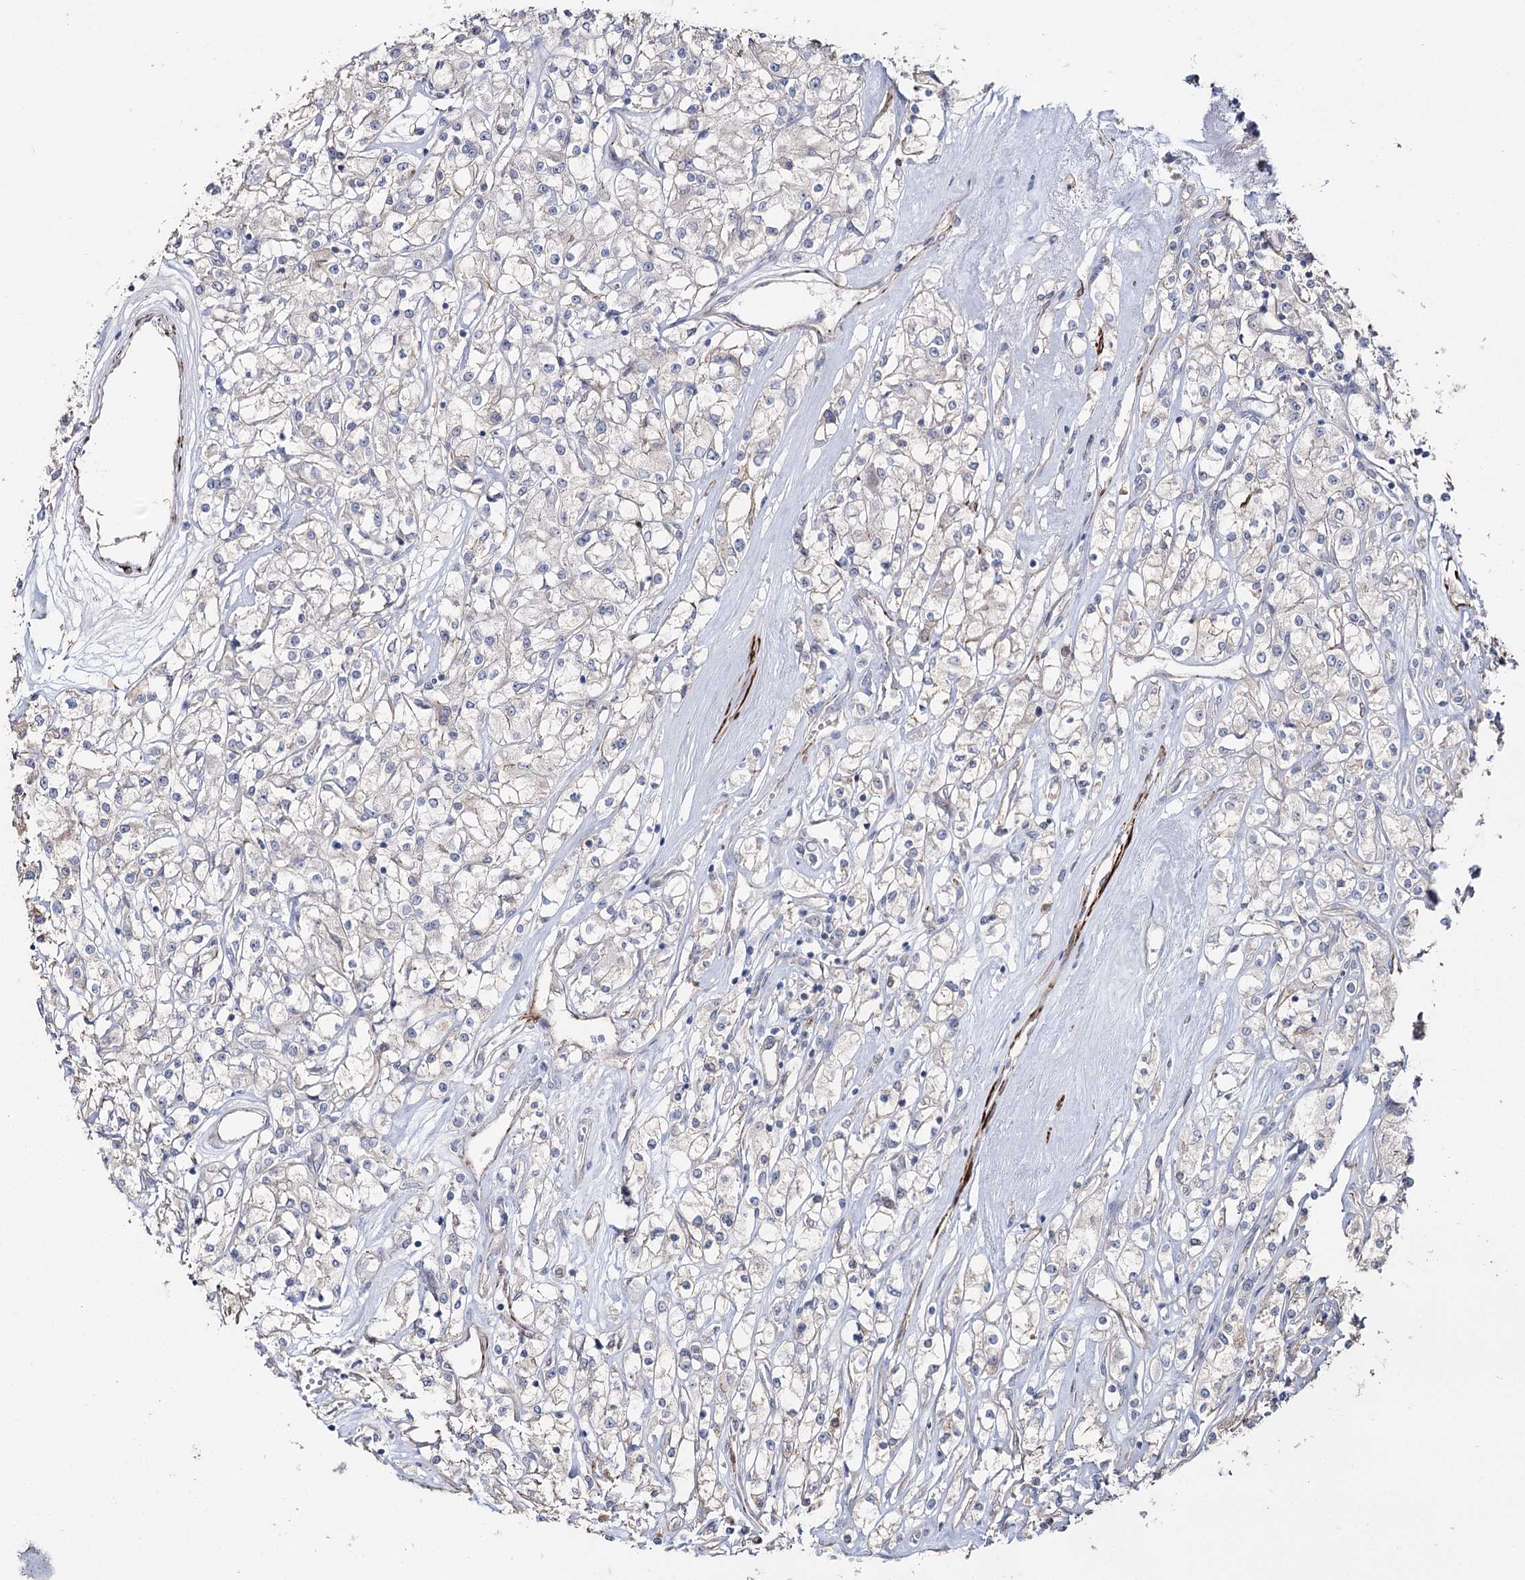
{"staining": {"intensity": "negative", "quantity": "none", "location": "none"}, "tissue": "renal cancer", "cell_type": "Tumor cells", "image_type": "cancer", "snomed": [{"axis": "morphology", "description": "Adenocarcinoma, NOS"}, {"axis": "topography", "description": "Kidney"}], "caption": "Immunohistochemical staining of renal adenocarcinoma shows no significant expression in tumor cells.", "gene": "SUMF1", "patient": {"sex": "female", "age": 59}}